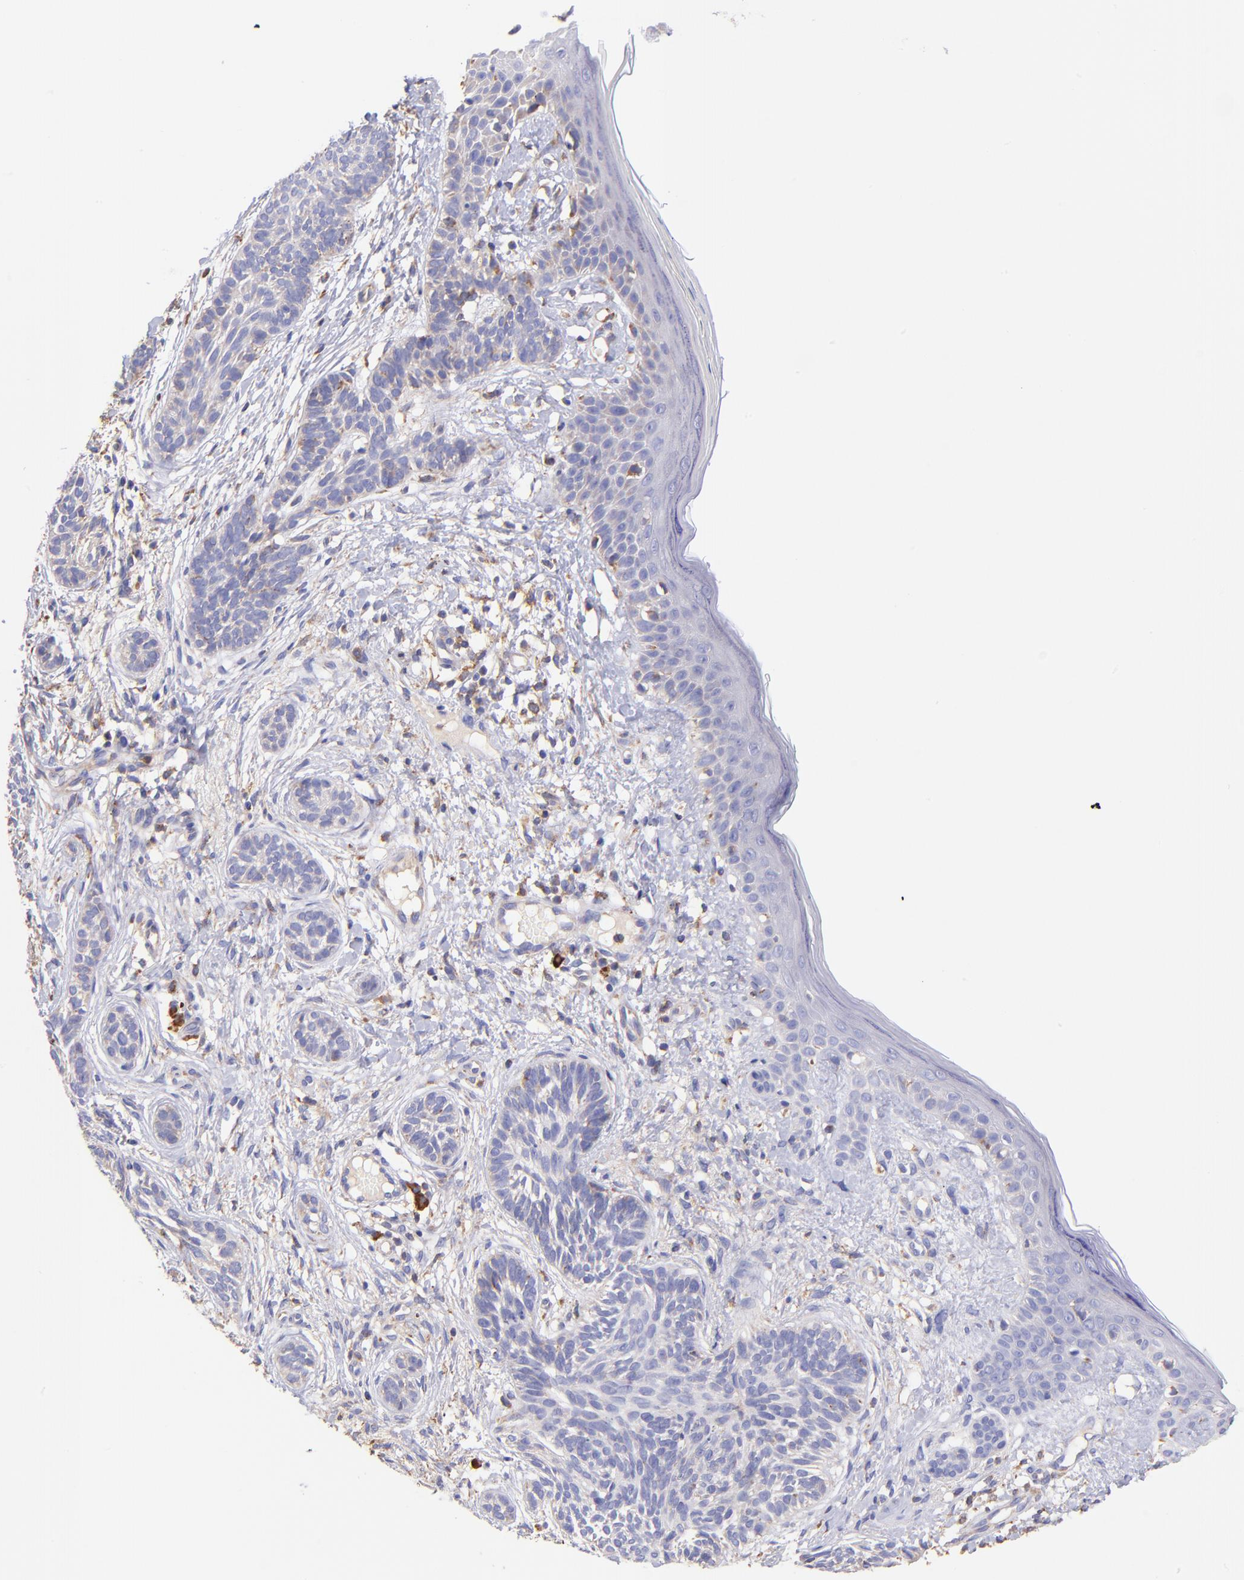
{"staining": {"intensity": "negative", "quantity": "none", "location": "none"}, "tissue": "skin cancer", "cell_type": "Tumor cells", "image_type": "cancer", "snomed": [{"axis": "morphology", "description": "Normal tissue, NOS"}, {"axis": "morphology", "description": "Basal cell carcinoma"}, {"axis": "topography", "description": "Skin"}], "caption": "Tumor cells are negative for protein expression in human skin cancer. (DAB immunohistochemistry (IHC) visualized using brightfield microscopy, high magnification).", "gene": "PREX1", "patient": {"sex": "male", "age": 63}}